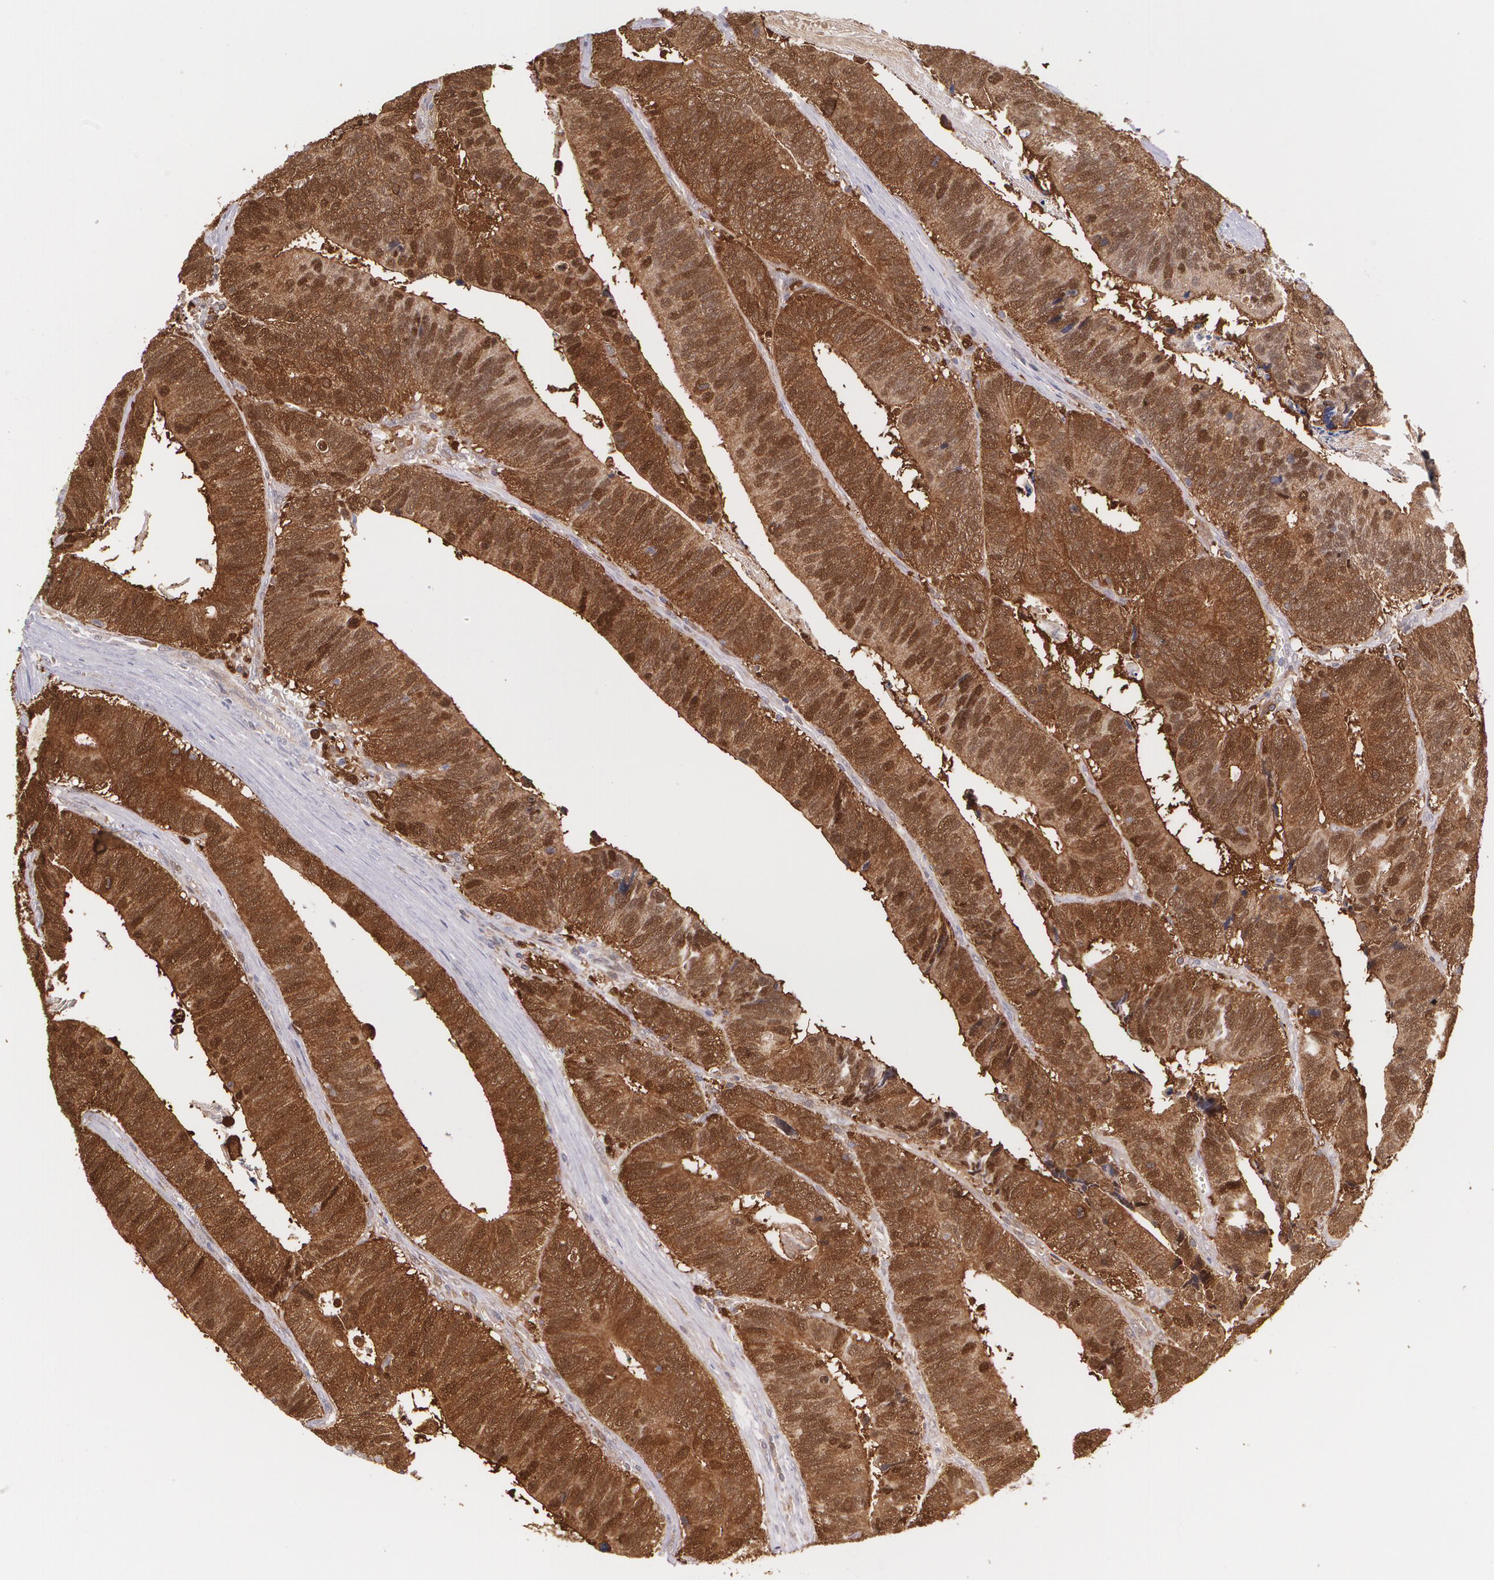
{"staining": {"intensity": "strong", "quantity": ">75%", "location": "cytoplasmic/membranous,nuclear"}, "tissue": "colorectal cancer", "cell_type": "Tumor cells", "image_type": "cancer", "snomed": [{"axis": "morphology", "description": "Adenocarcinoma, NOS"}, {"axis": "topography", "description": "Colon"}], "caption": "Tumor cells show high levels of strong cytoplasmic/membranous and nuclear expression in about >75% of cells in human adenocarcinoma (colorectal).", "gene": "HSPH1", "patient": {"sex": "male", "age": 72}}